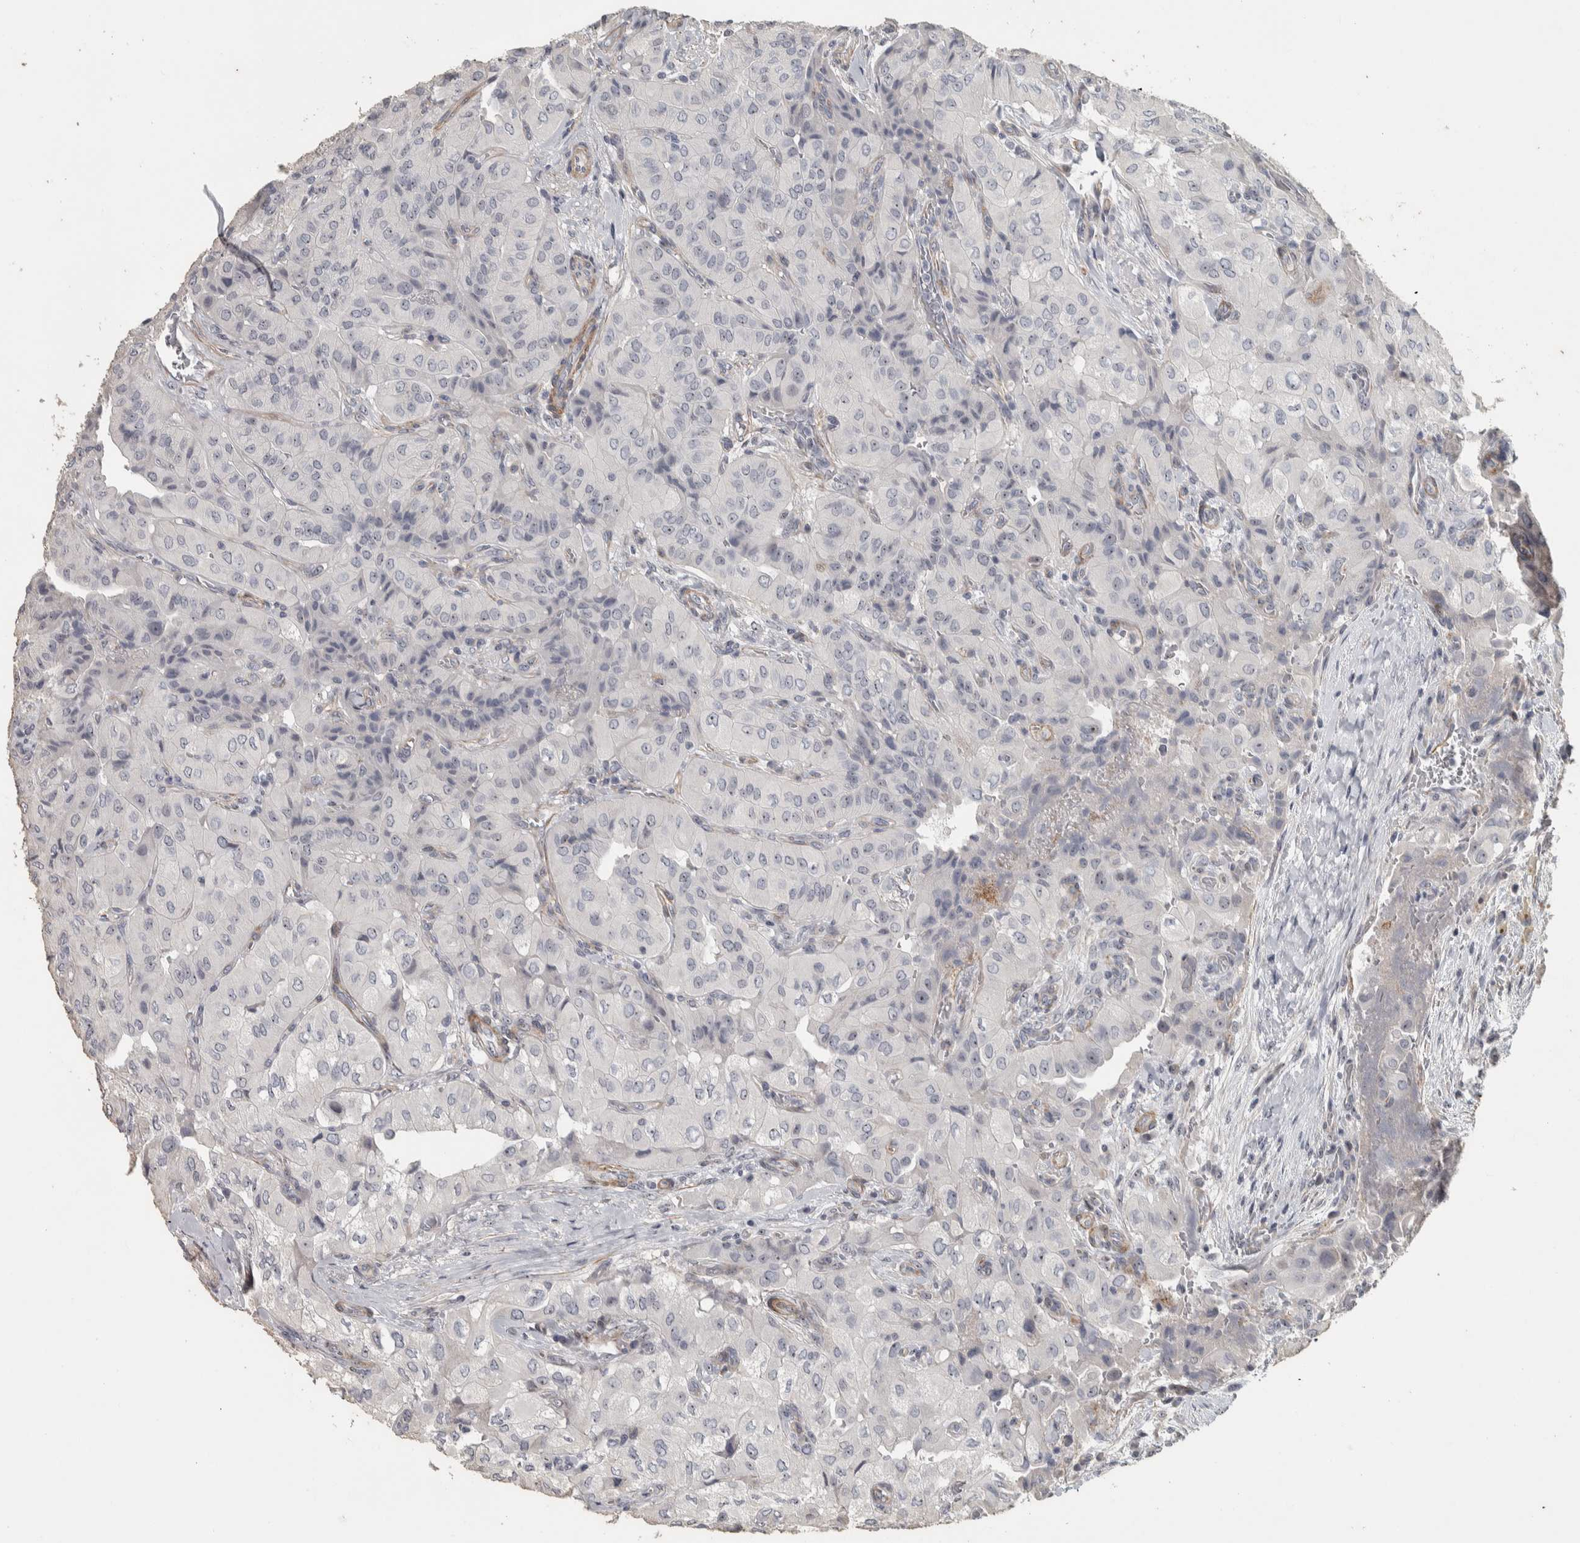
{"staining": {"intensity": "weak", "quantity": "<25%", "location": "nuclear"}, "tissue": "thyroid cancer", "cell_type": "Tumor cells", "image_type": "cancer", "snomed": [{"axis": "morphology", "description": "Papillary adenocarcinoma, NOS"}, {"axis": "topography", "description": "Thyroid gland"}], "caption": "This is a image of immunohistochemistry (IHC) staining of thyroid cancer (papillary adenocarcinoma), which shows no staining in tumor cells.", "gene": "DCAF10", "patient": {"sex": "female", "age": 59}}